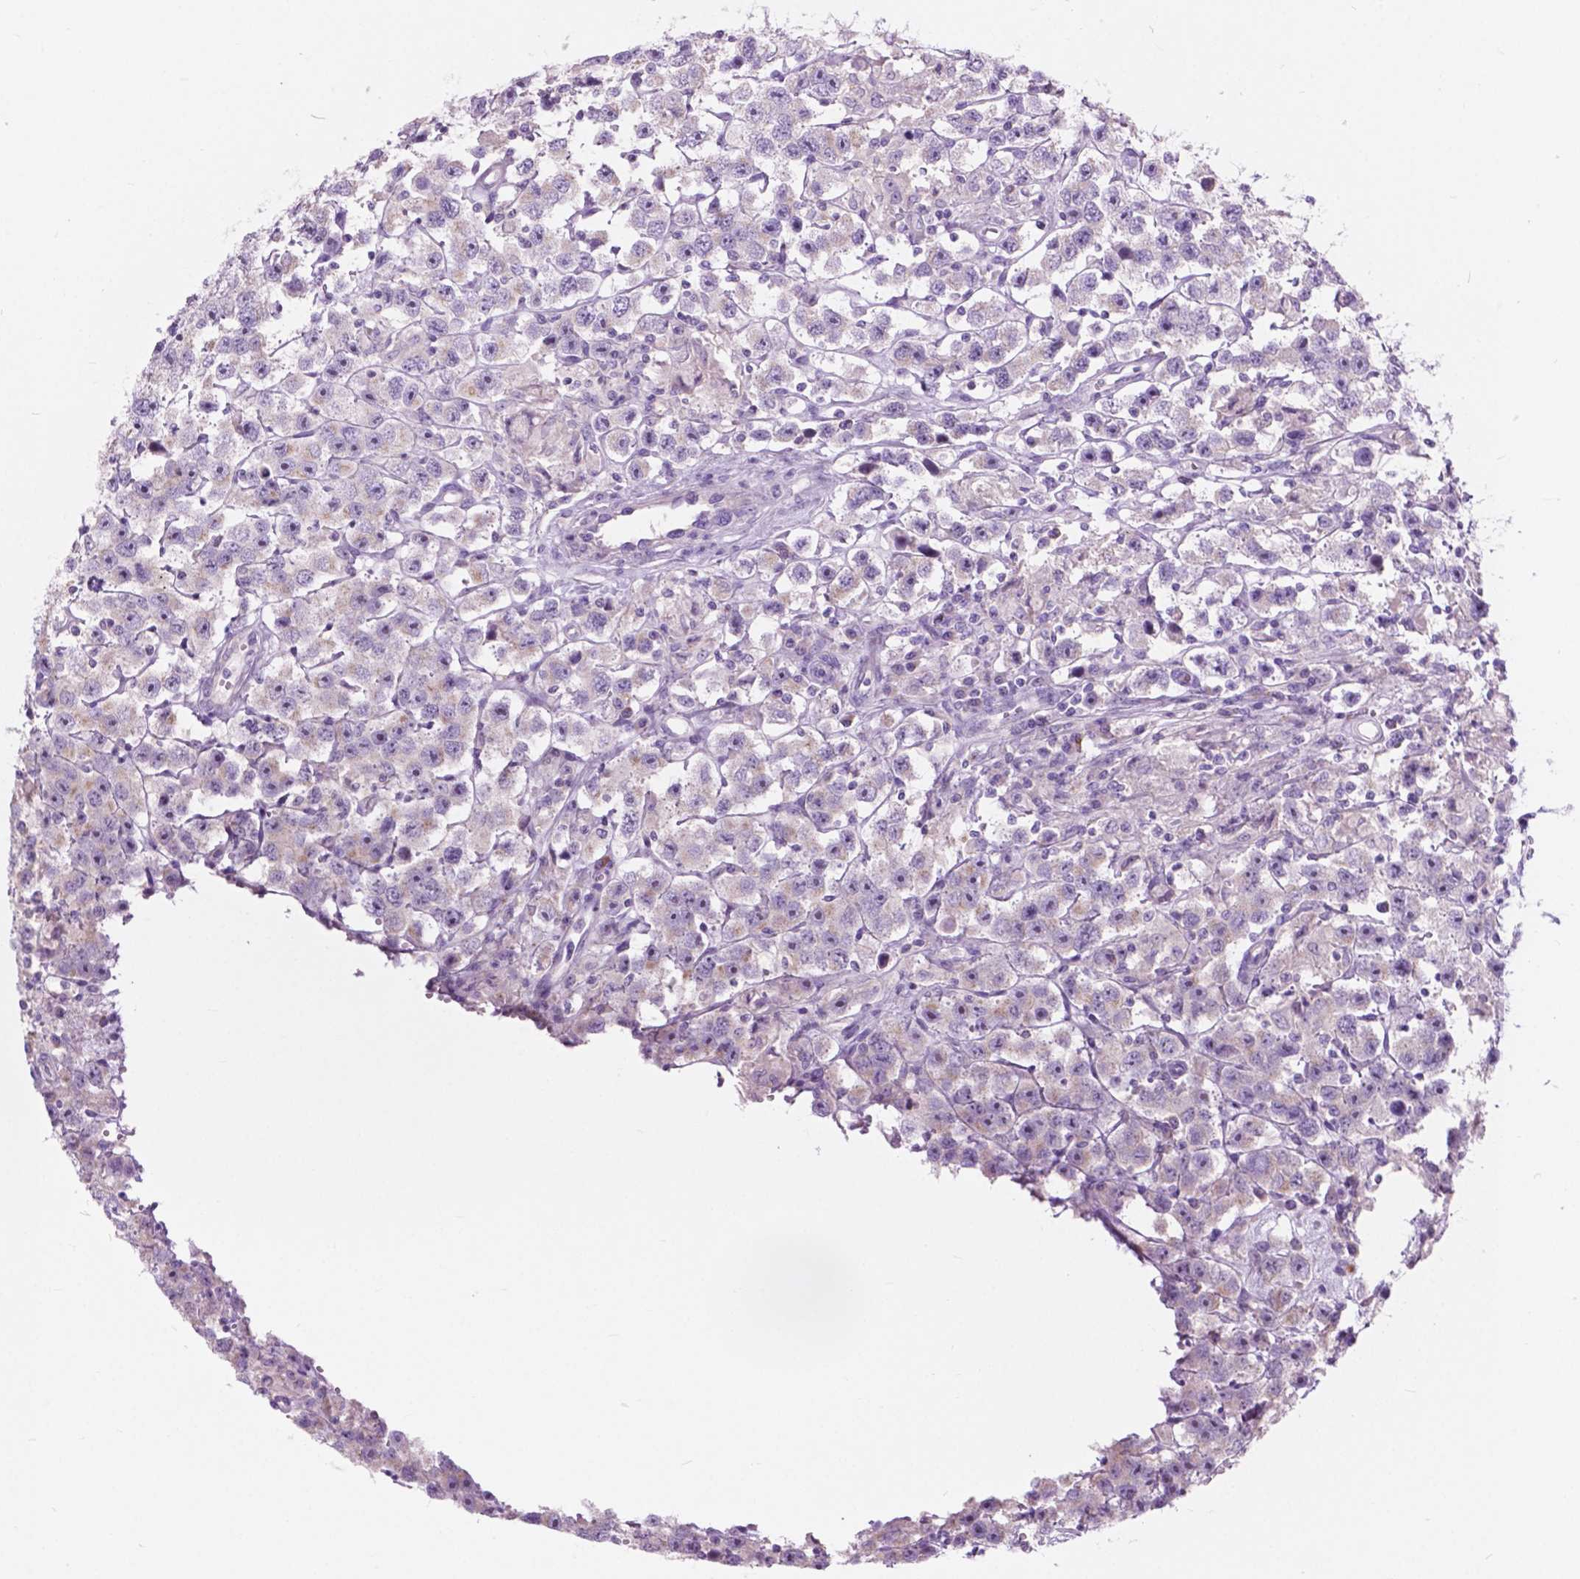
{"staining": {"intensity": "negative", "quantity": "none", "location": "none"}, "tissue": "testis cancer", "cell_type": "Tumor cells", "image_type": "cancer", "snomed": [{"axis": "morphology", "description": "Seminoma, NOS"}, {"axis": "topography", "description": "Testis"}], "caption": "Human seminoma (testis) stained for a protein using IHC reveals no staining in tumor cells.", "gene": "PRR35", "patient": {"sex": "male", "age": 45}}